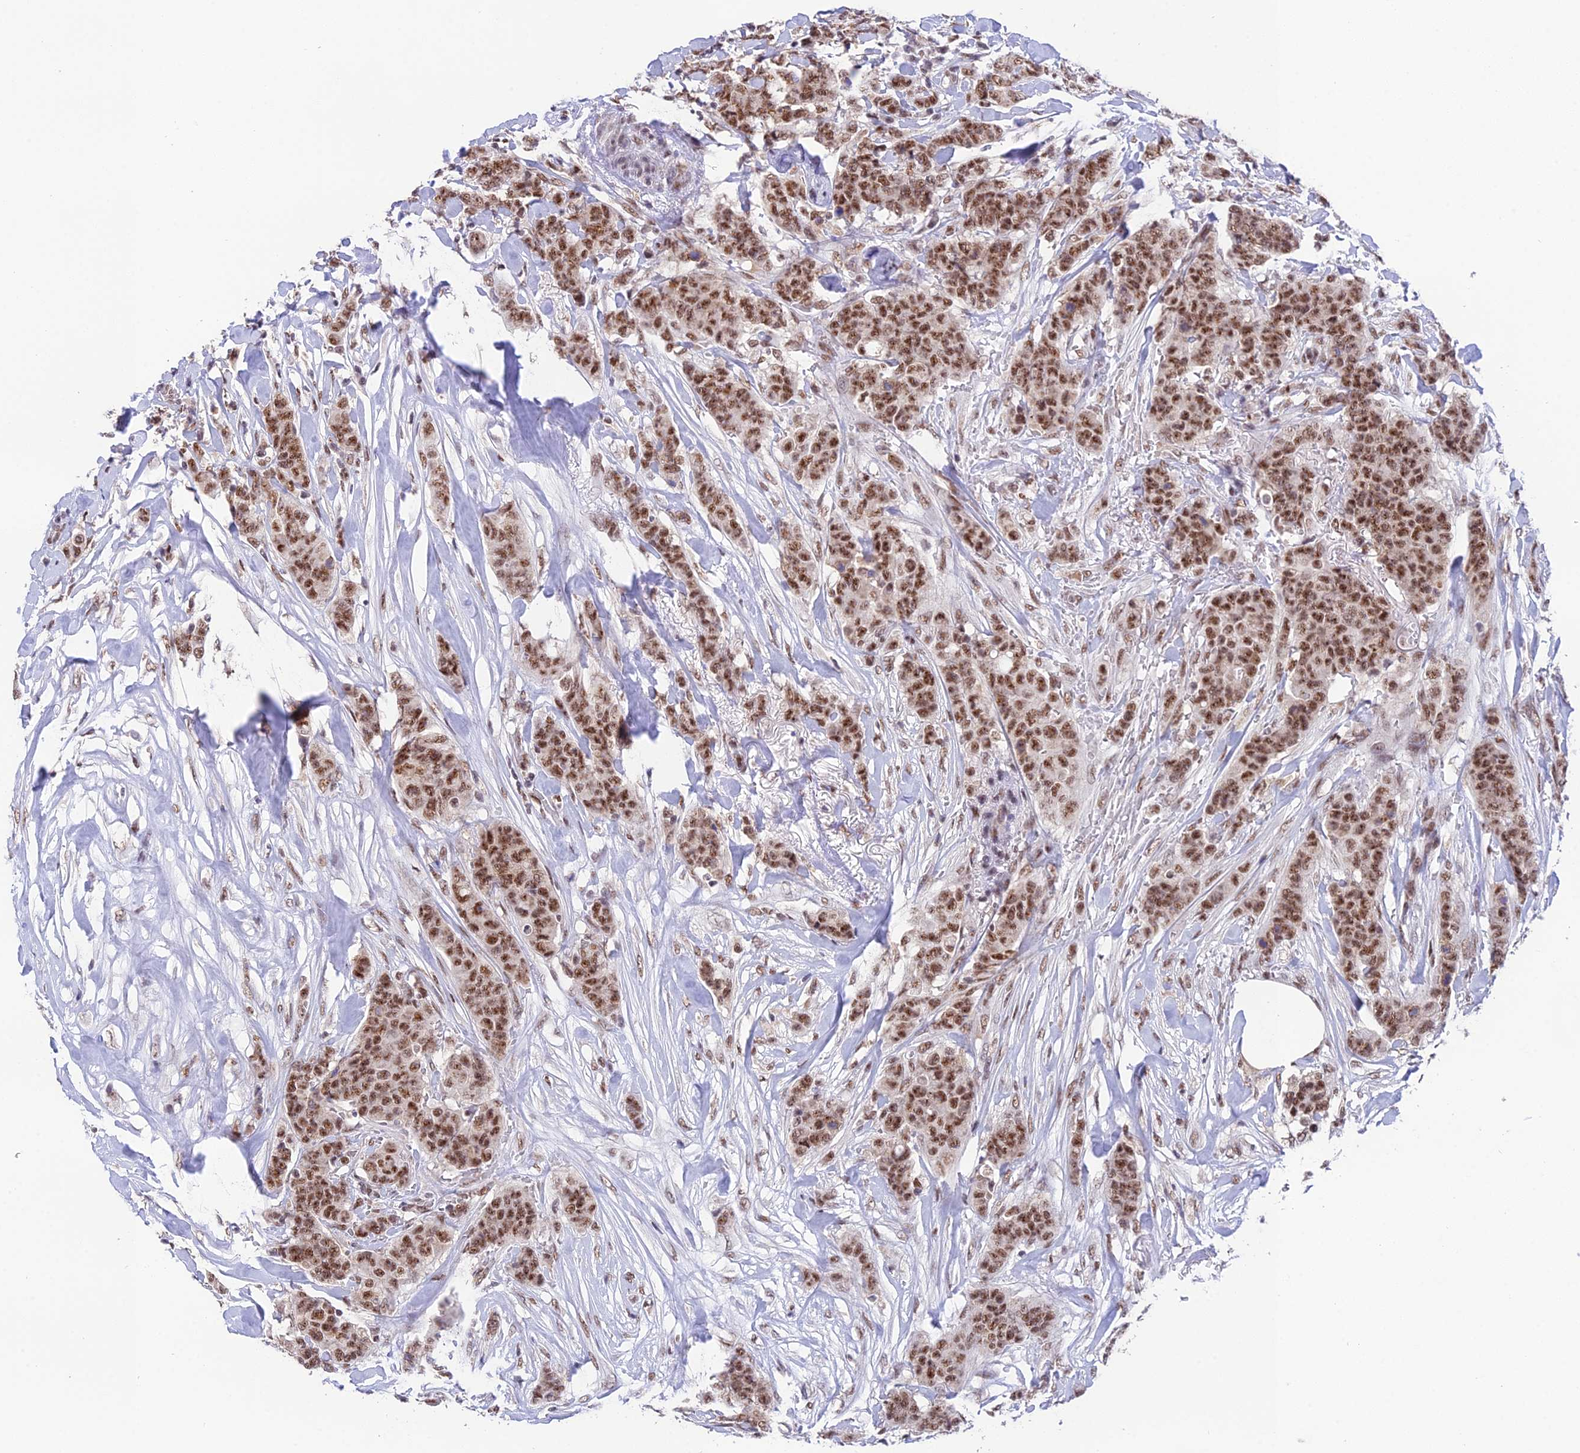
{"staining": {"intensity": "moderate", "quantity": ">75%", "location": "nuclear"}, "tissue": "breast cancer", "cell_type": "Tumor cells", "image_type": "cancer", "snomed": [{"axis": "morphology", "description": "Duct carcinoma"}, {"axis": "topography", "description": "Breast"}], "caption": "The micrograph reveals immunohistochemical staining of breast cancer. There is moderate nuclear expression is appreciated in about >75% of tumor cells.", "gene": "THOC7", "patient": {"sex": "female", "age": 40}}